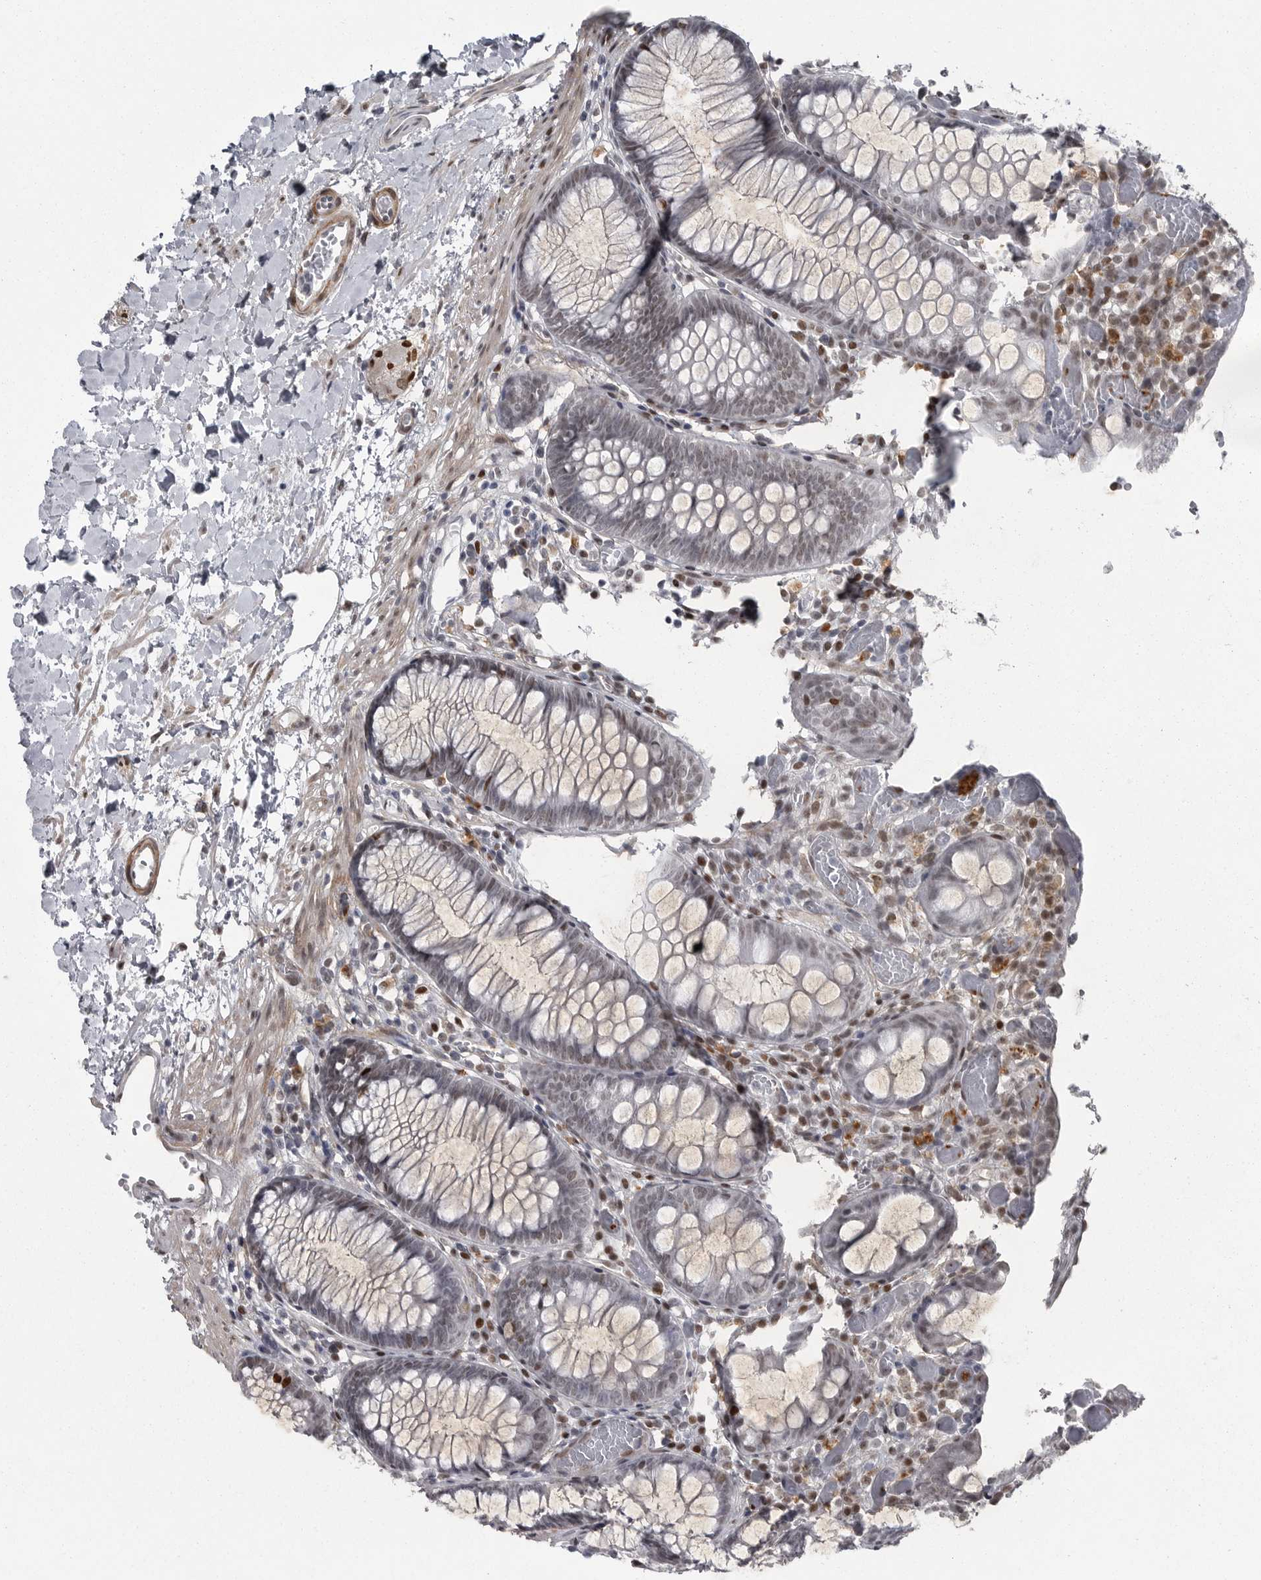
{"staining": {"intensity": "weak", "quantity": "25%-75%", "location": "cytoplasmic/membranous"}, "tissue": "colon", "cell_type": "Endothelial cells", "image_type": "normal", "snomed": [{"axis": "morphology", "description": "Normal tissue, NOS"}, {"axis": "topography", "description": "Colon"}], "caption": "Protein expression analysis of normal human colon reveals weak cytoplasmic/membranous positivity in about 25%-75% of endothelial cells.", "gene": "HMGN3", "patient": {"sex": "male", "age": 14}}